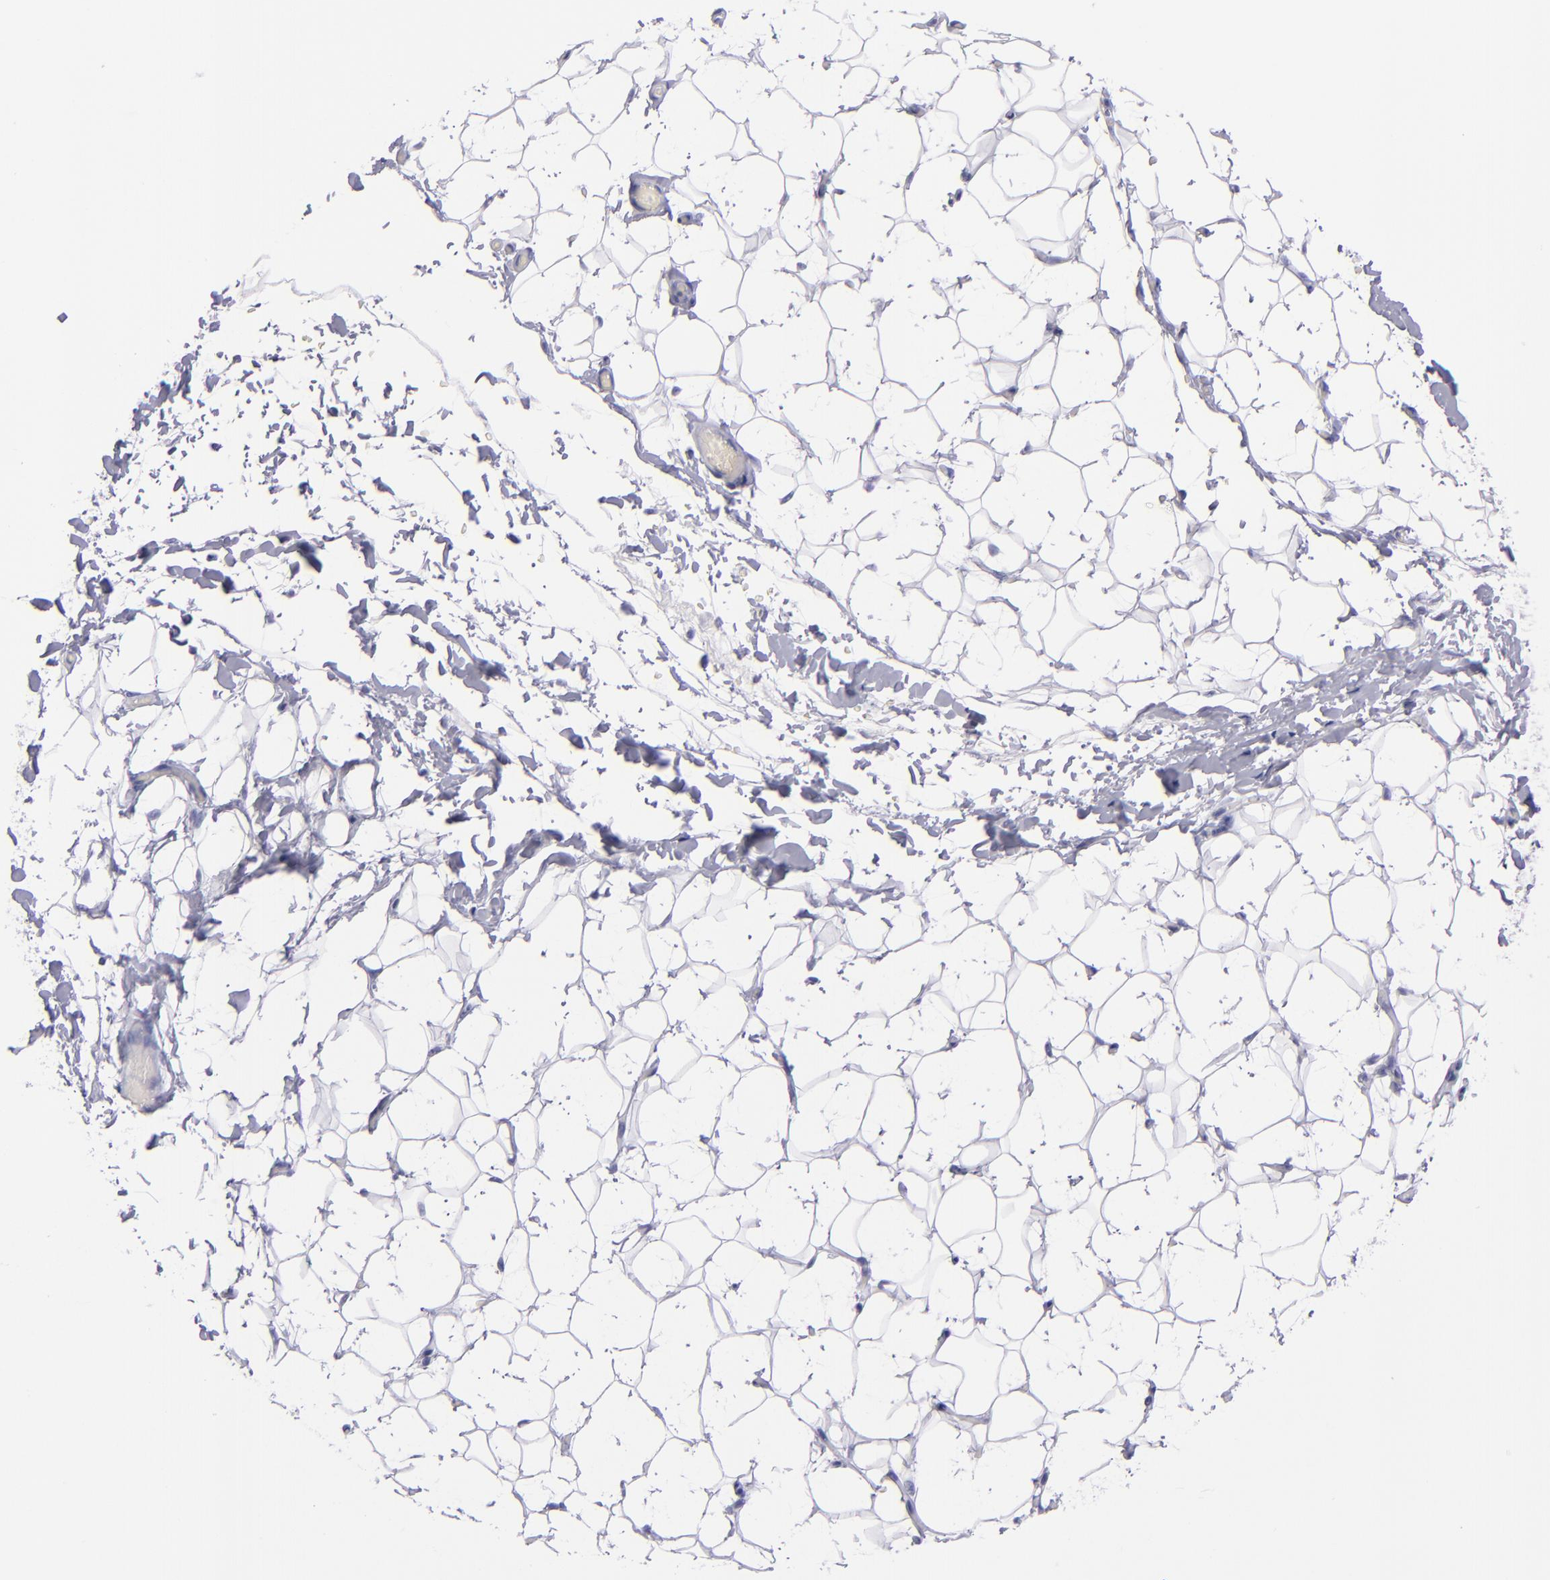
{"staining": {"intensity": "negative", "quantity": "none", "location": "none"}, "tissue": "adipose tissue", "cell_type": "Adipocytes", "image_type": "normal", "snomed": [{"axis": "morphology", "description": "Normal tissue, NOS"}, {"axis": "topography", "description": "Soft tissue"}], "caption": "A micrograph of human adipose tissue is negative for staining in adipocytes. Nuclei are stained in blue.", "gene": "CD38", "patient": {"sex": "male", "age": 26}}